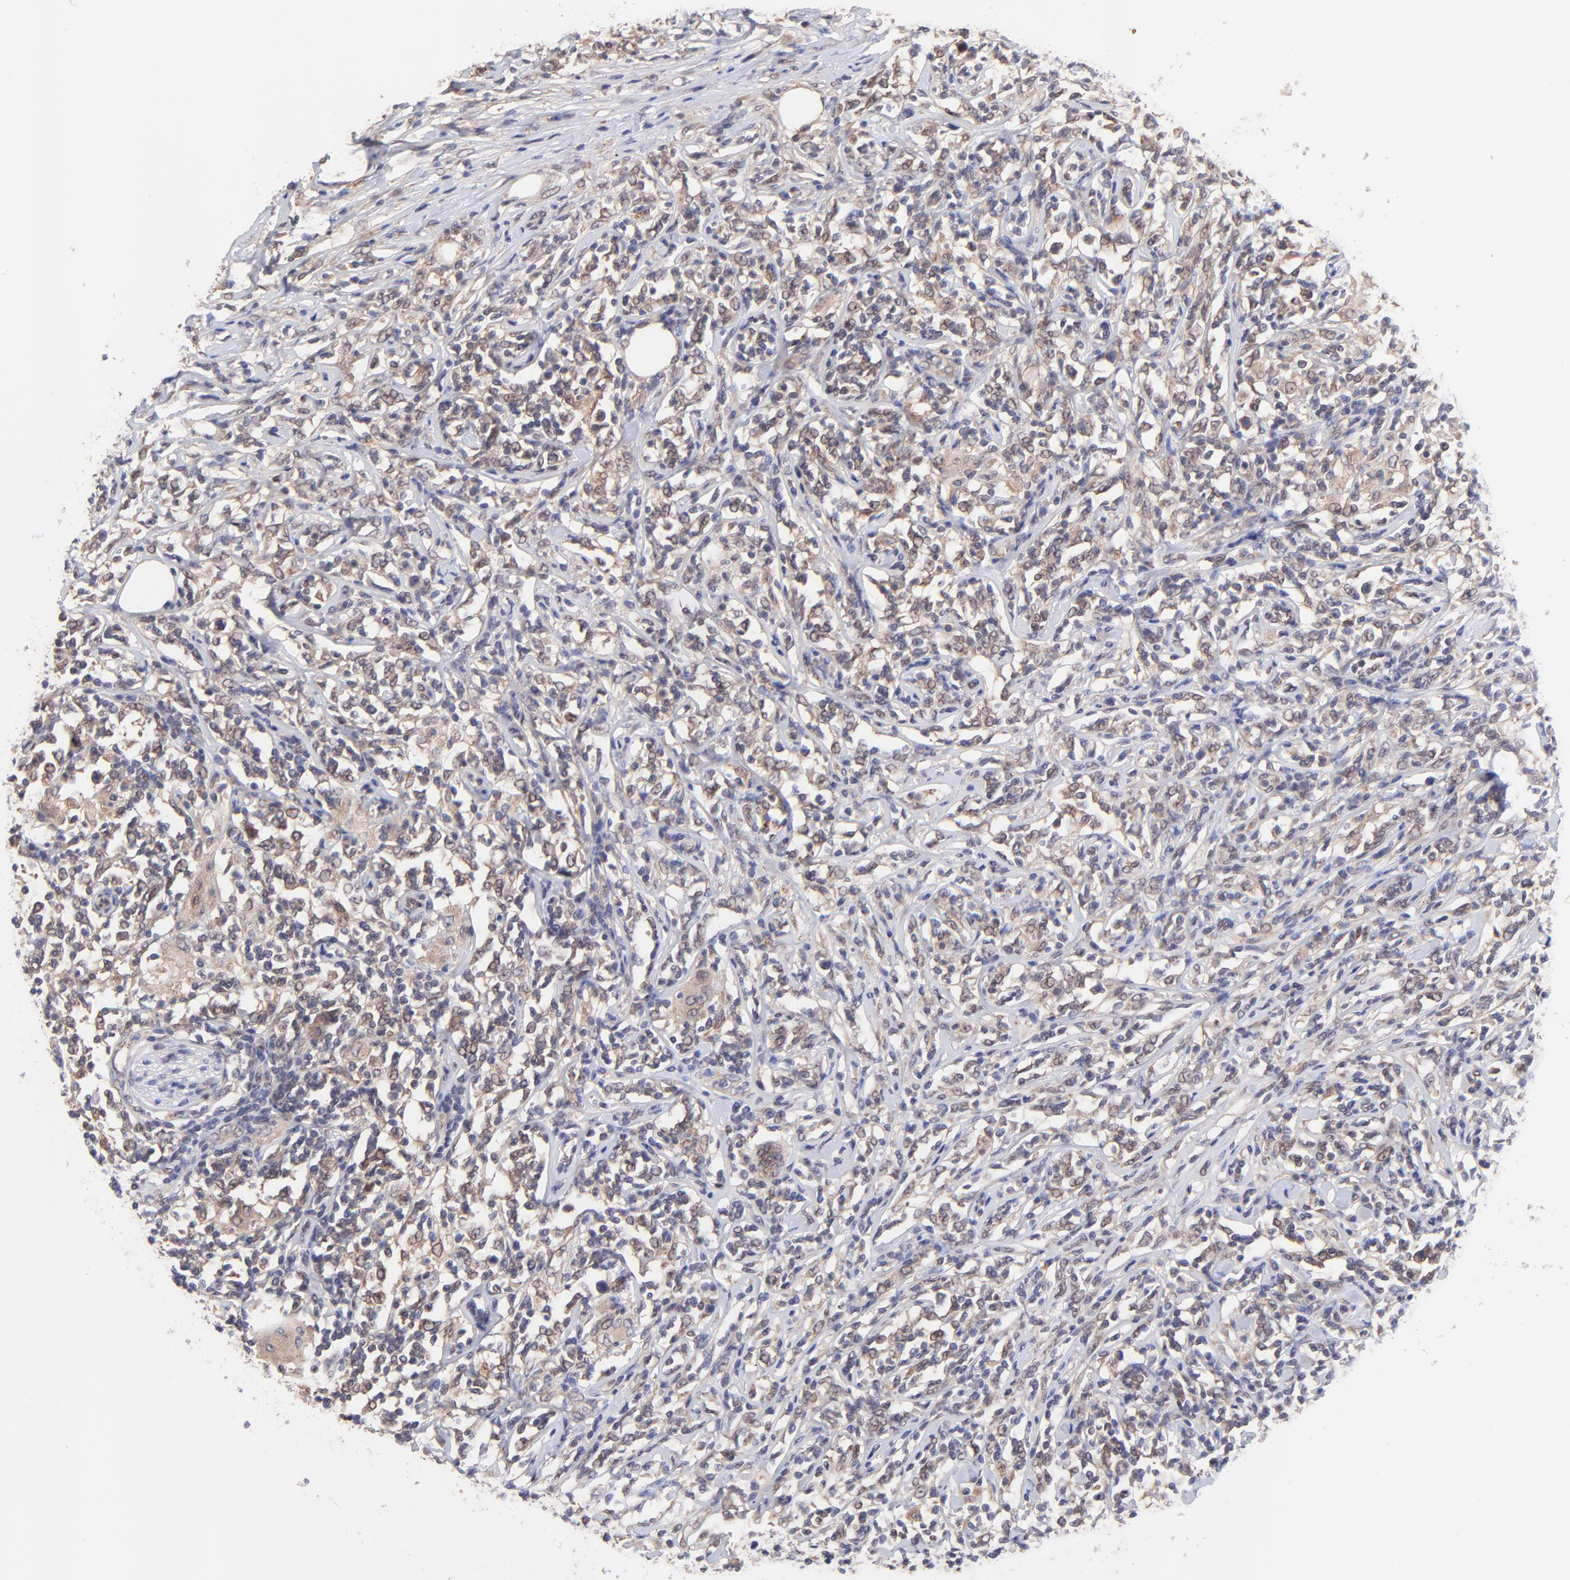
{"staining": {"intensity": "weak", "quantity": ">75%", "location": "cytoplasmic/membranous"}, "tissue": "lymphoma", "cell_type": "Tumor cells", "image_type": "cancer", "snomed": [{"axis": "morphology", "description": "Malignant lymphoma, non-Hodgkin's type, High grade"}, {"axis": "topography", "description": "Lymph node"}], "caption": "Protein expression analysis of human lymphoma reveals weak cytoplasmic/membranous positivity in approximately >75% of tumor cells.", "gene": "ZNF747", "patient": {"sex": "female", "age": 84}}